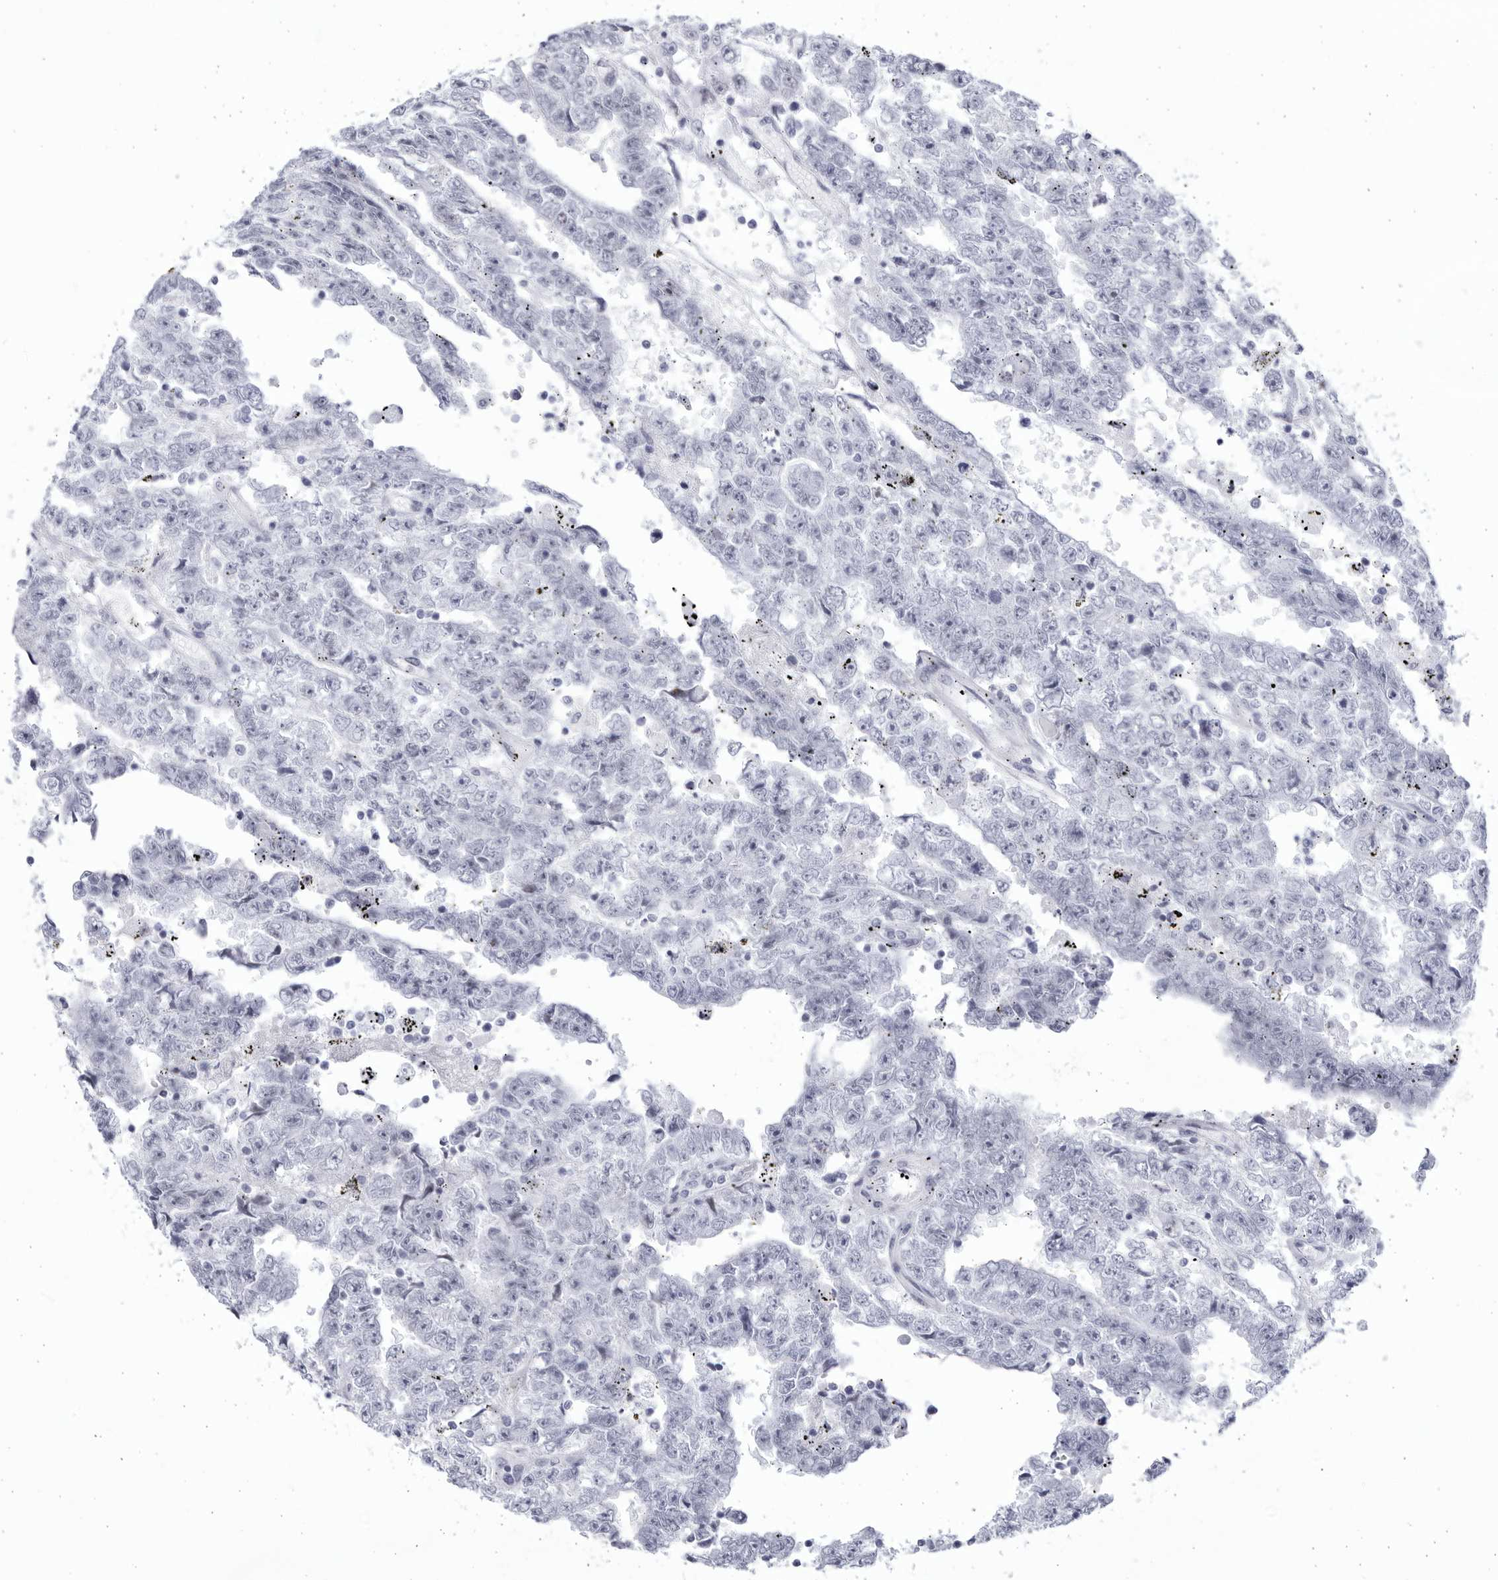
{"staining": {"intensity": "negative", "quantity": "none", "location": "none"}, "tissue": "testis cancer", "cell_type": "Tumor cells", "image_type": "cancer", "snomed": [{"axis": "morphology", "description": "Carcinoma, Embryonal, NOS"}, {"axis": "topography", "description": "Testis"}], "caption": "Testis cancer was stained to show a protein in brown. There is no significant positivity in tumor cells.", "gene": "CCDC181", "patient": {"sex": "male", "age": 25}}